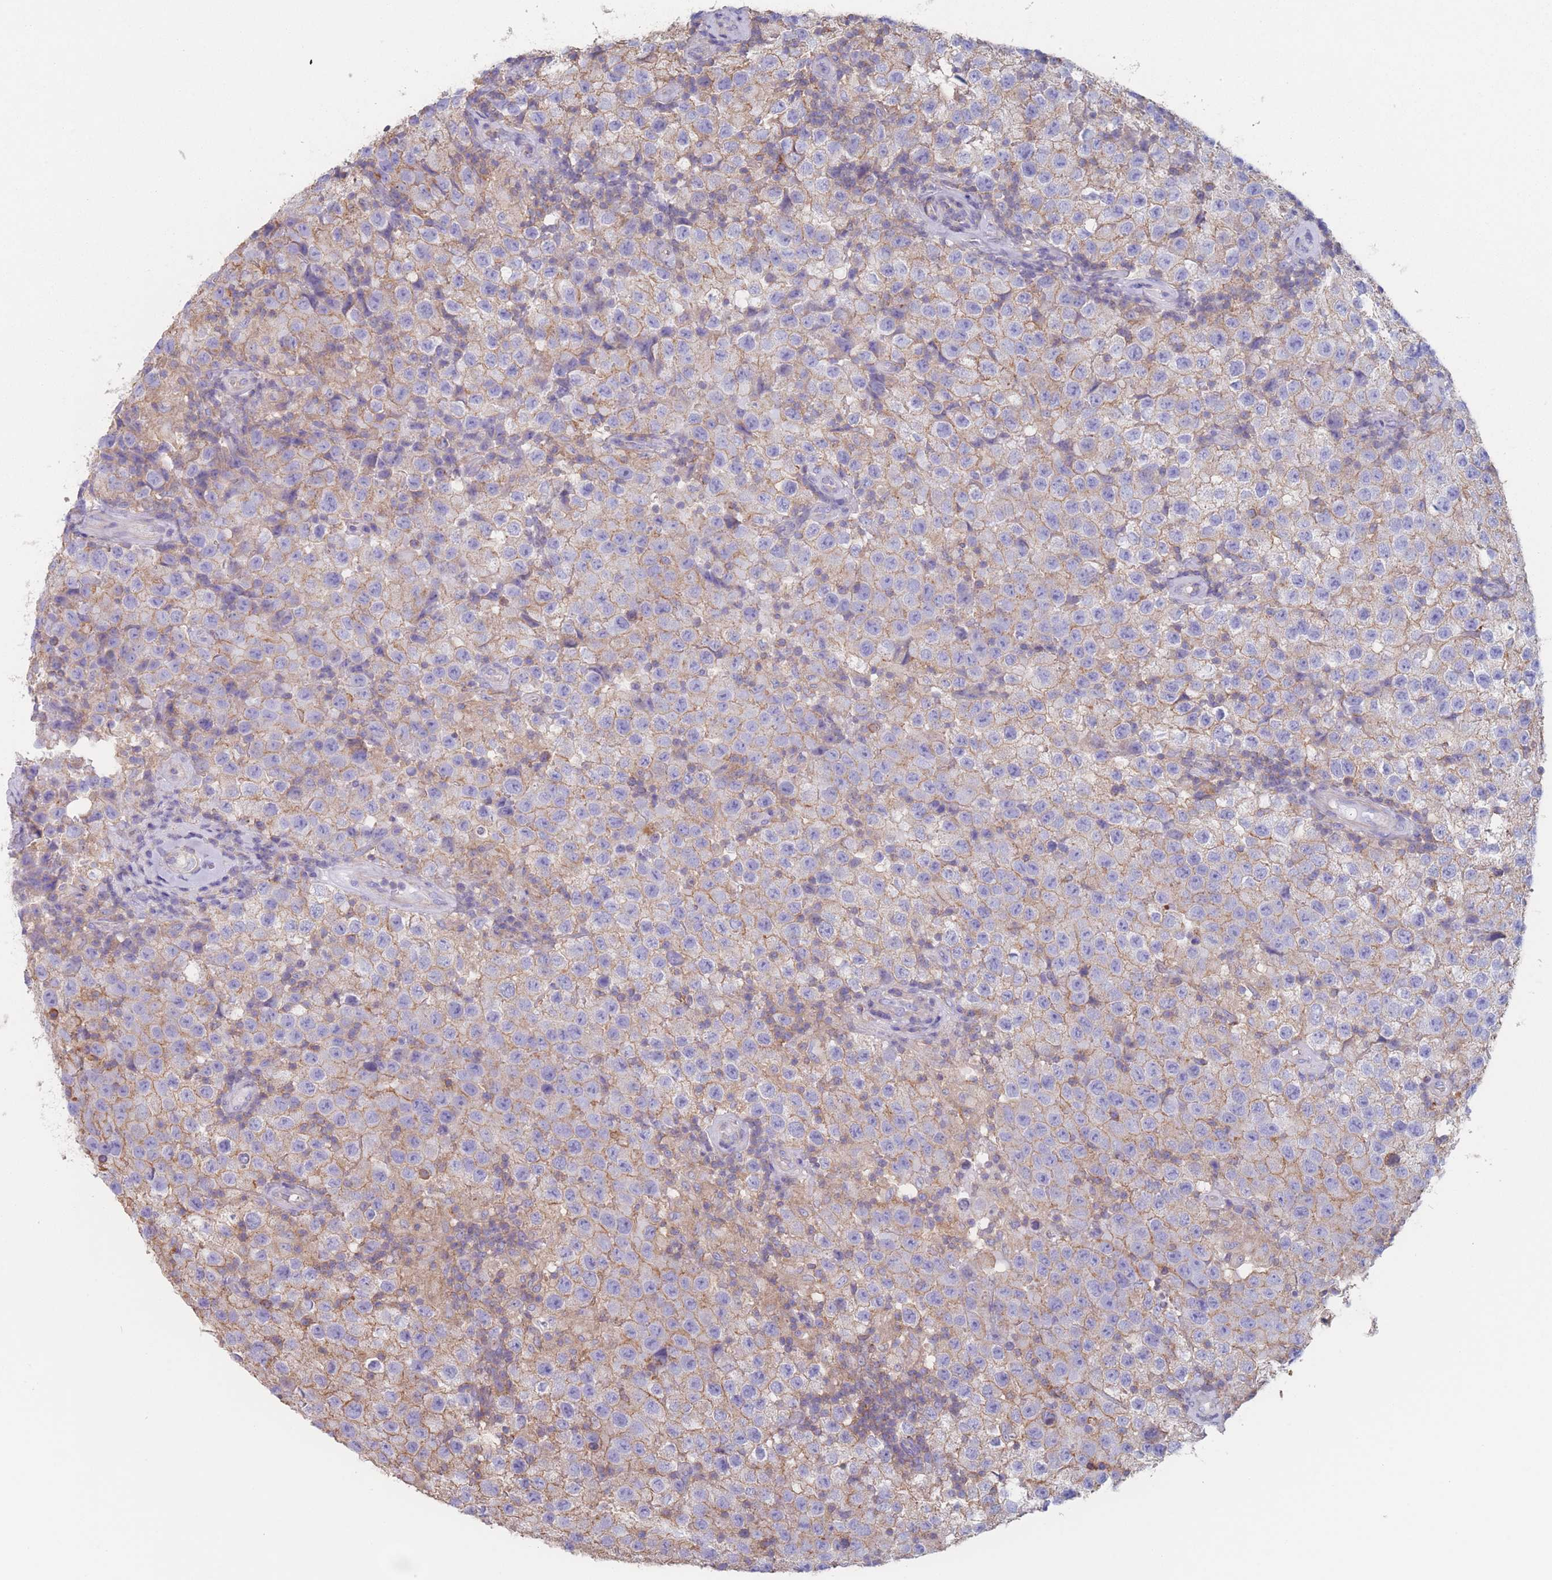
{"staining": {"intensity": "weak", "quantity": "25%-75%", "location": "cytoplasmic/membranous"}, "tissue": "testis cancer", "cell_type": "Tumor cells", "image_type": "cancer", "snomed": [{"axis": "morphology", "description": "Seminoma, NOS"}, {"axis": "morphology", "description": "Carcinoma, Embryonal, NOS"}, {"axis": "topography", "description": "Testis"}], "caption": "Tumor cells display low levels of weak cytoplasmic/membranous positivity in approximately 25%-75% of cells in embryonal carcinoma (testis).", "gene": "ADH1A", "patient": {"sex": "male", "age": 41}}